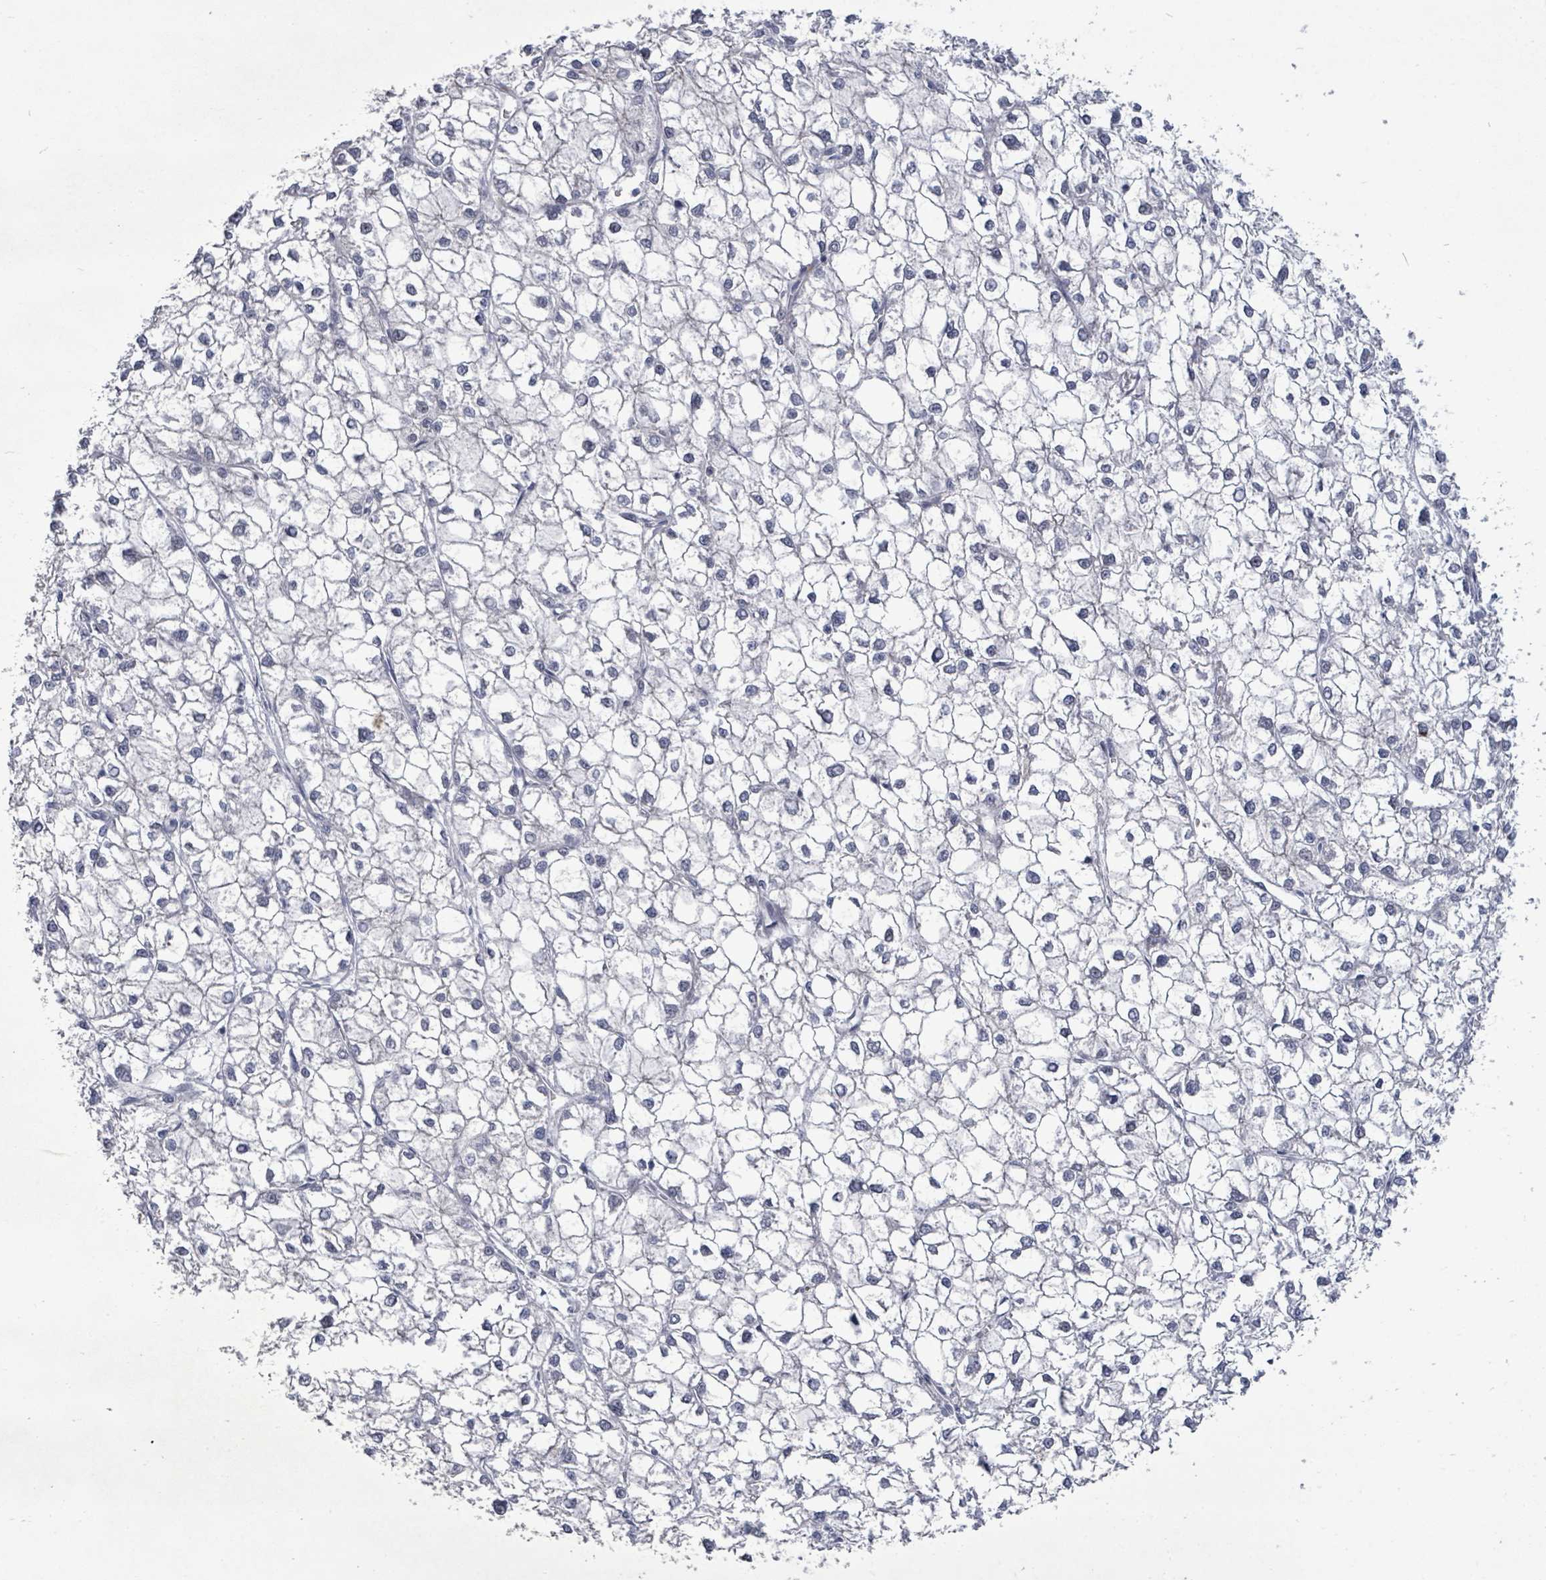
{"staining": {"intensity": "negative", "quantity": "none", "location": "none"}, "tissue": "liver cancer", "cell_type": "Tumor cells", "image_type": "cancer", "snomed": [{"axis": "morphology", "description": "Carcinoma, Hepatocellular, NOS"}, {"axis": "topography", "description": "Liver"}], "caption": "An immunohistochemistry micrograph of hepatocellular carcinoma (liver) is shown. There is no staining in tumor cells of hepatocellular carcinoma (liver).", "gene": "CT45A5", "patient": {"sex": "female", "age": 43}}